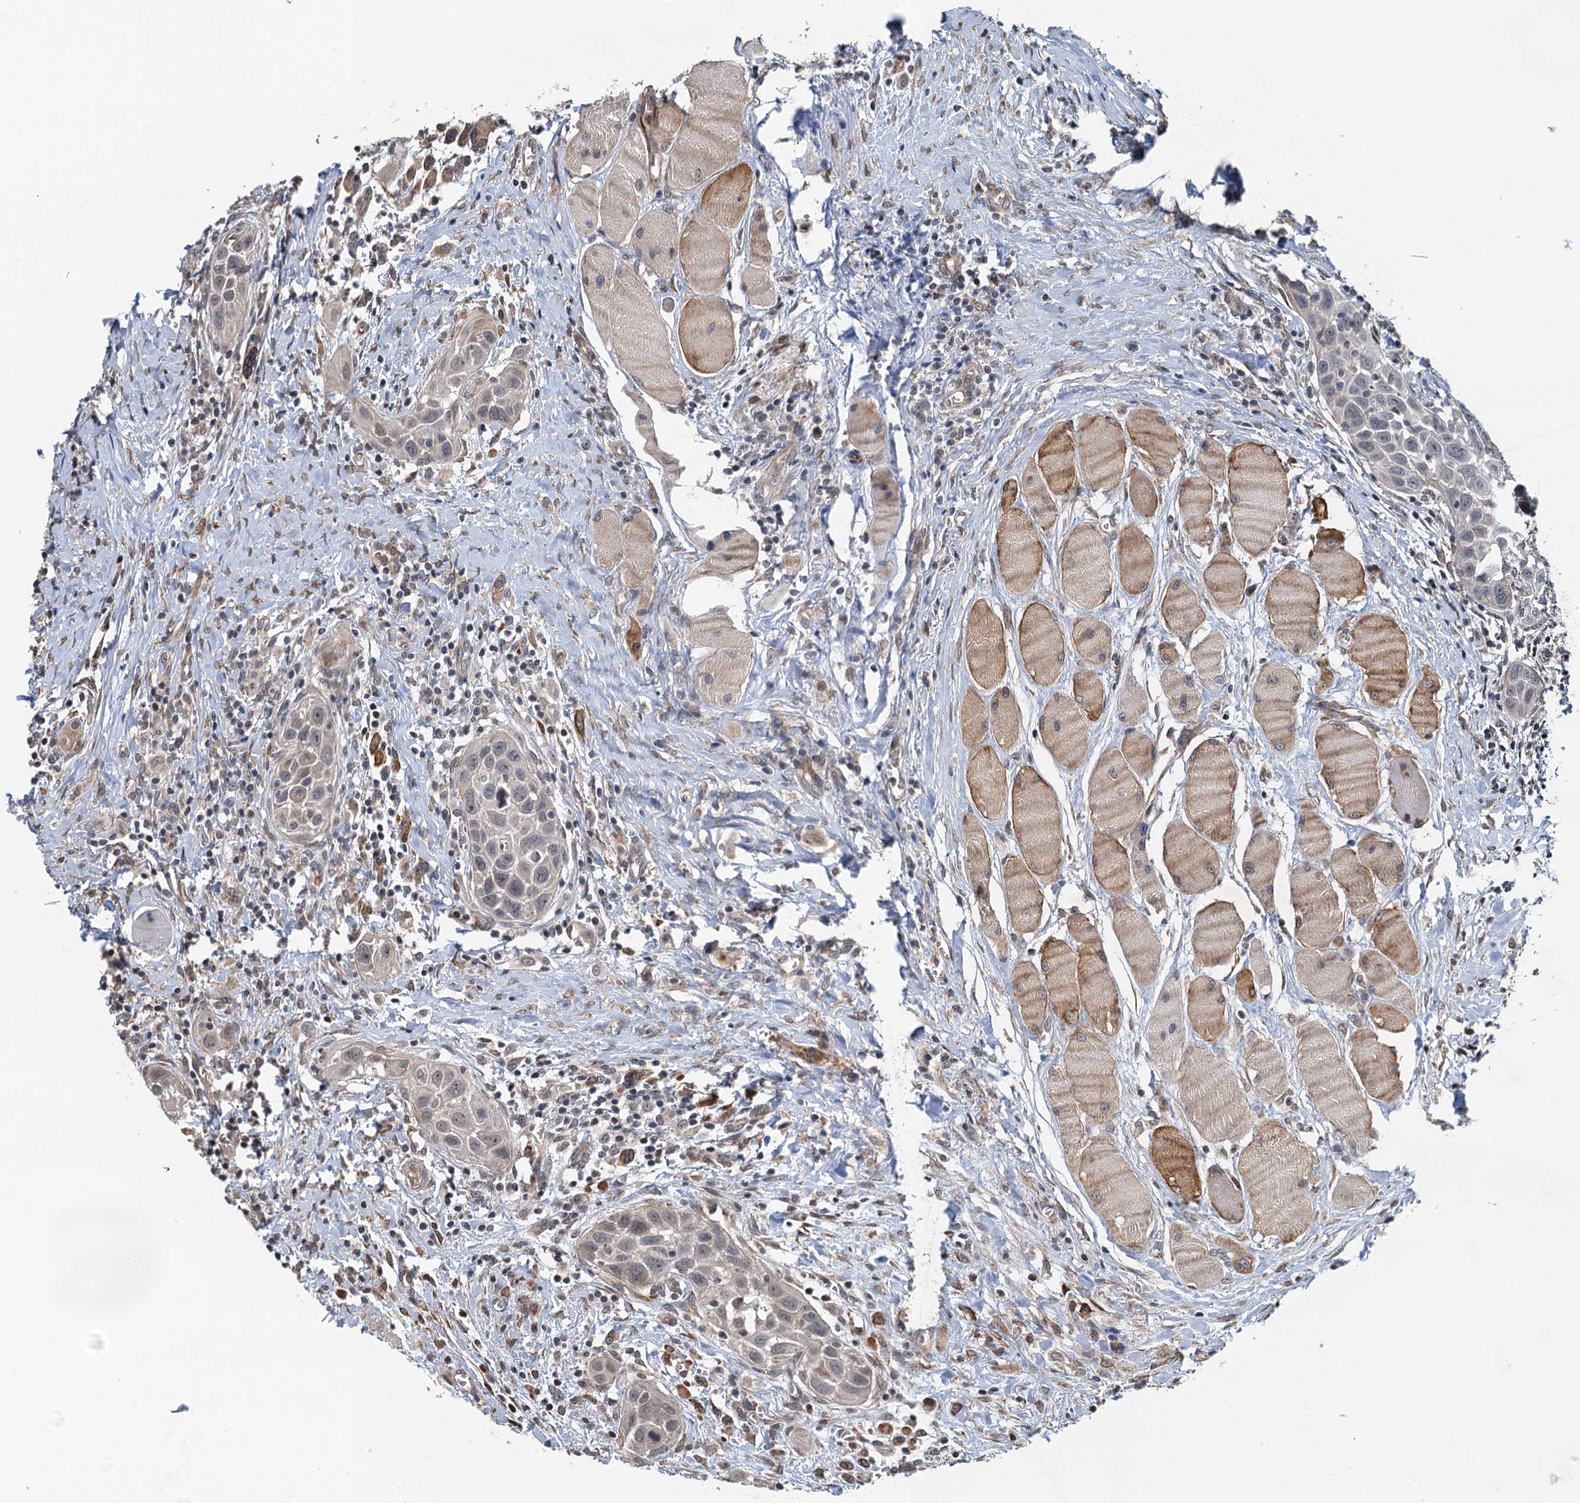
{"staining": {"intensity": "negative", "quantity": "none", "location": "none"}, "tissue": "head and neck cancer", "cell_type": "Tumor cells", "image_type": "cancer", "snomed": [{"axis": "morphology", "description": "Squamous cell carcinoma, NOS"}, {"axis": "topography", "description": "Oral tissue"}, {"axis": "topography", "description": "Head-Neck"}], "caption": "Tumor cells are negative for protein expression in human squamous cell carcinoma (head and neck).", "gene": "WHAMM", "patient": {"sex": "female", "age": 50}}